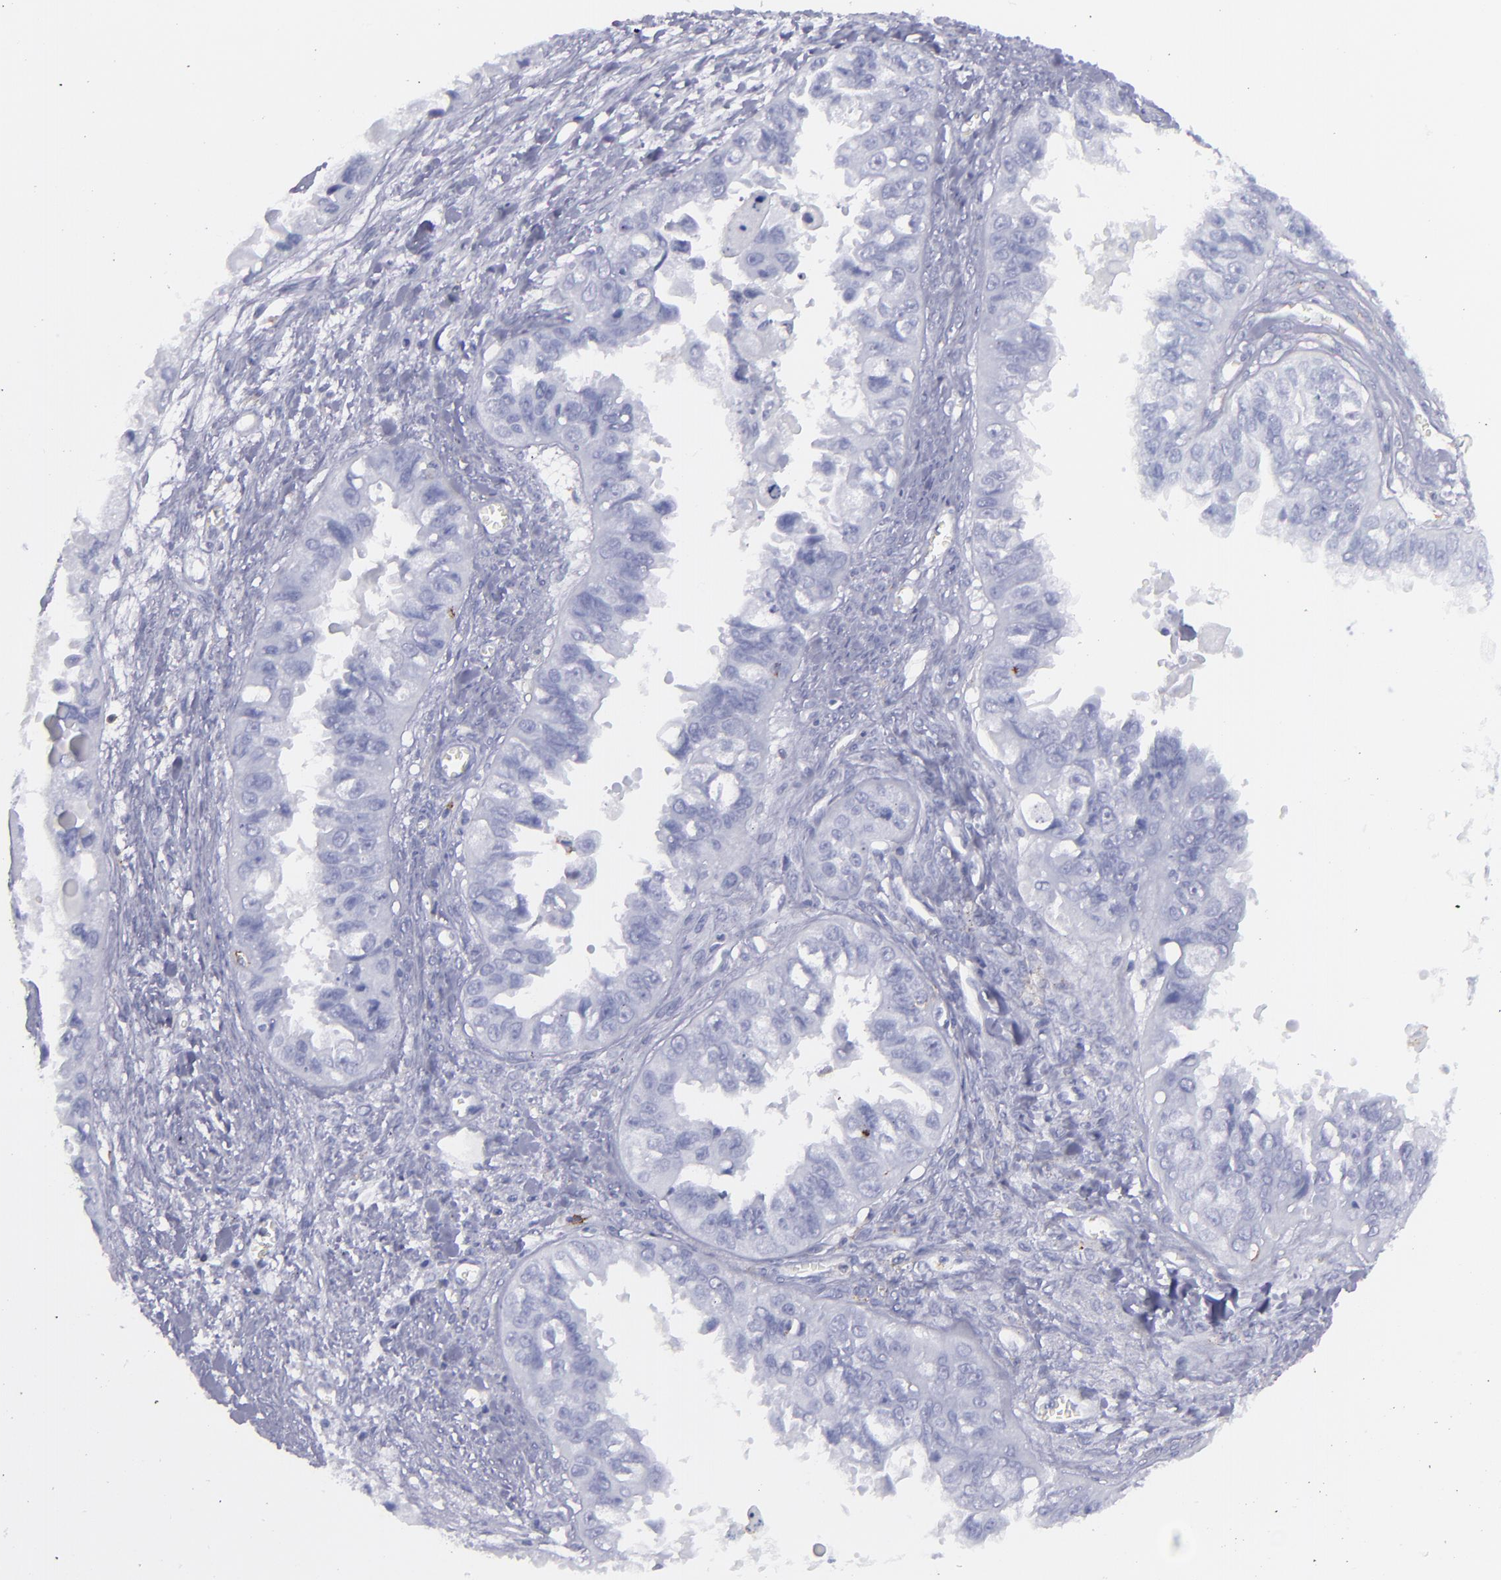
{"staining": {"intensity": "negative", "quantity": "none", "location": "none"}, "tissue": "ovarian cancer", "cell_type": "Tumor cells", "image_type": "cancer", "snomed": [{"axis": "morphology", "description": "Carcinoma, endometroid"}, {"axis": "topography", "description": "Ovary"}], "caption": "Immunohistochemistry histopathology image of endometroid carcinoma (ovarian) stained for a protein (brown), which reveals no expression in tumor cells. (DAB (3,3'-diaminobenzidine) IHC with hematoxylin counter stain).", "gene": "SELPLG", "patient": {"sex": "female", "age": 85}}